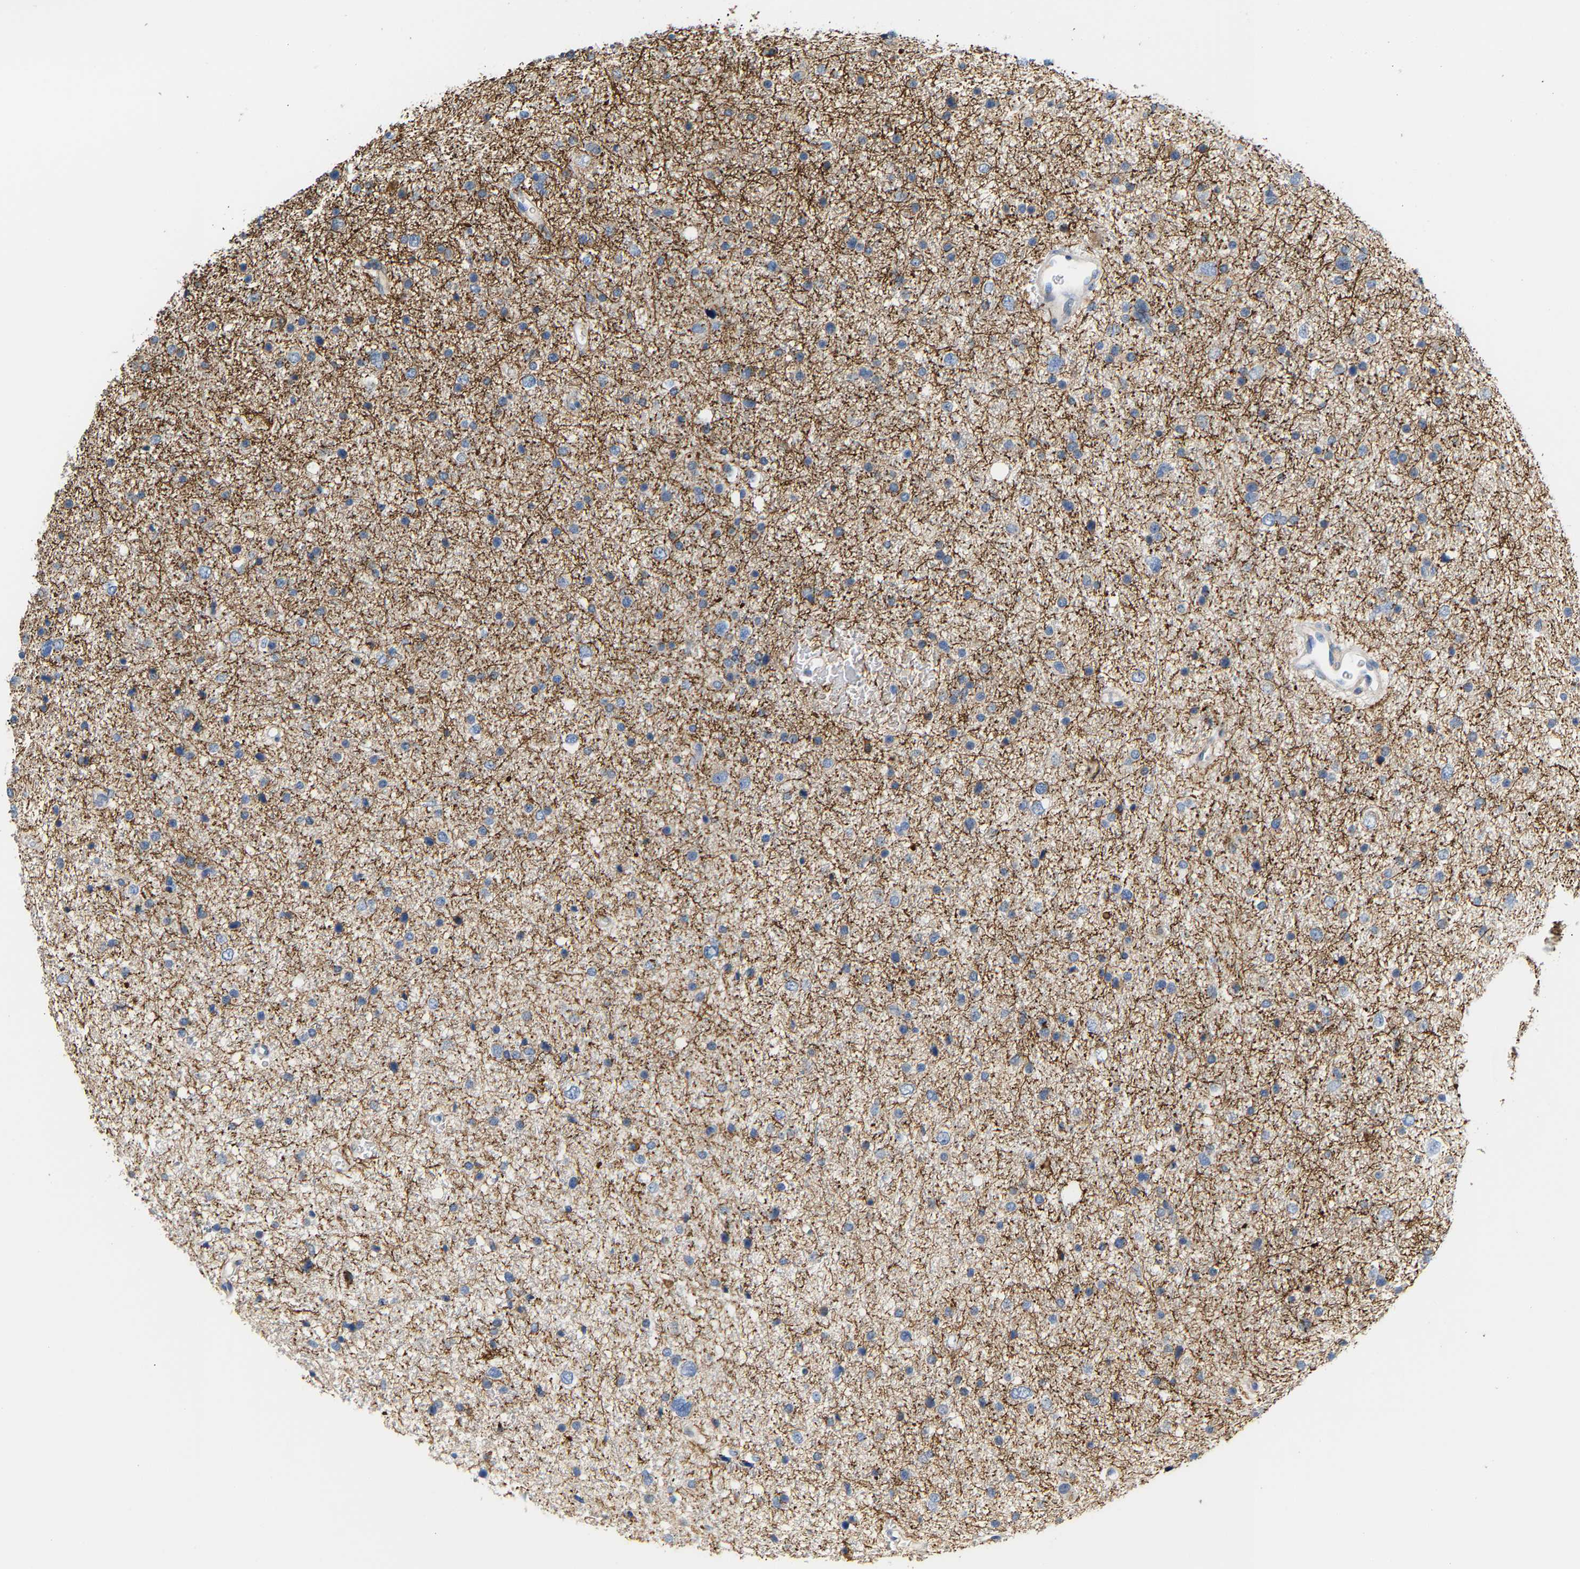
{"staining": {"intensity": "moderate", "quantity": "<25%", "location": "cytoplasmic/membranous"}, "tissue": "glioma", "cell_type": "Tumor cells", "image_type": "cancer", "snomed": [{"axis": "morphology", "description": "Glioma, malignant, Low grade"}, {"axis": "topography", "description": "Brain"}], "caption": "Brown immunohistochemical staining in glioma shows moderate cytoplasmic/membranous expression in about <25% of tumor cells.", "gene": "TMEM168", "patient": {"sex": "female", "age": 37}}